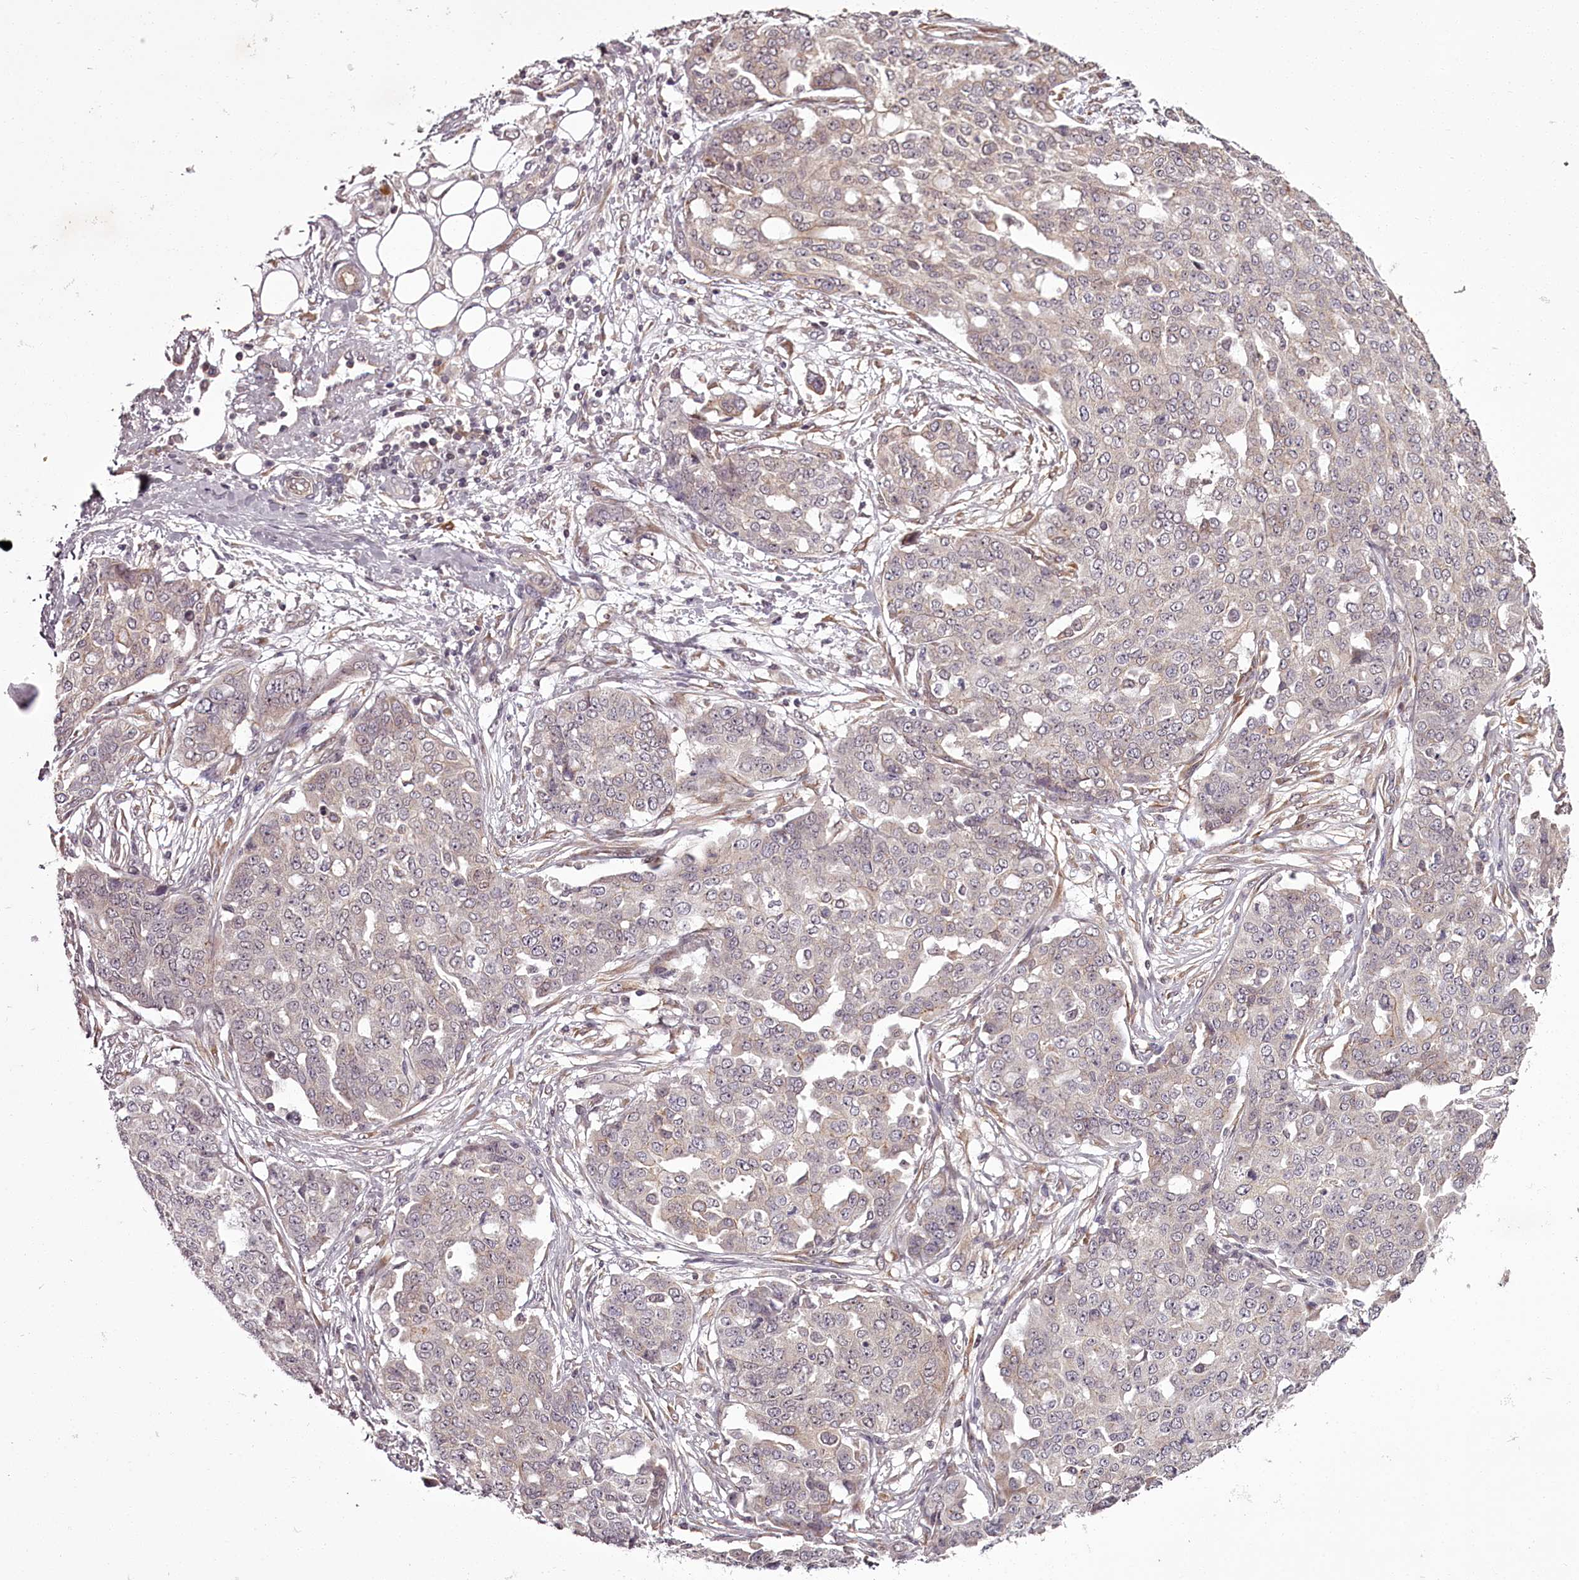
{"staining": {"intensity": "negative", "quantity": "none", "location": "none"}, "tissue": "ovarian cancer", "cell_type": "Tumor cells", "image_type": "cancer", "snomed": [{"axis": "morphology", "description": "Cystadenocarcinoma, serous, NOS"}, {"axis": "topography", "description": "Soft tissue"}, {"axis": "topography", "description": "Ovary"}], "caption": "Immunohistochemistry (IHC) of ovarian cancer (serous cystadenocarcinoma) exhibits no expression in tumor cells.", "gene": "CCDC92", "patient": {"sex": "female", "age": 57}}